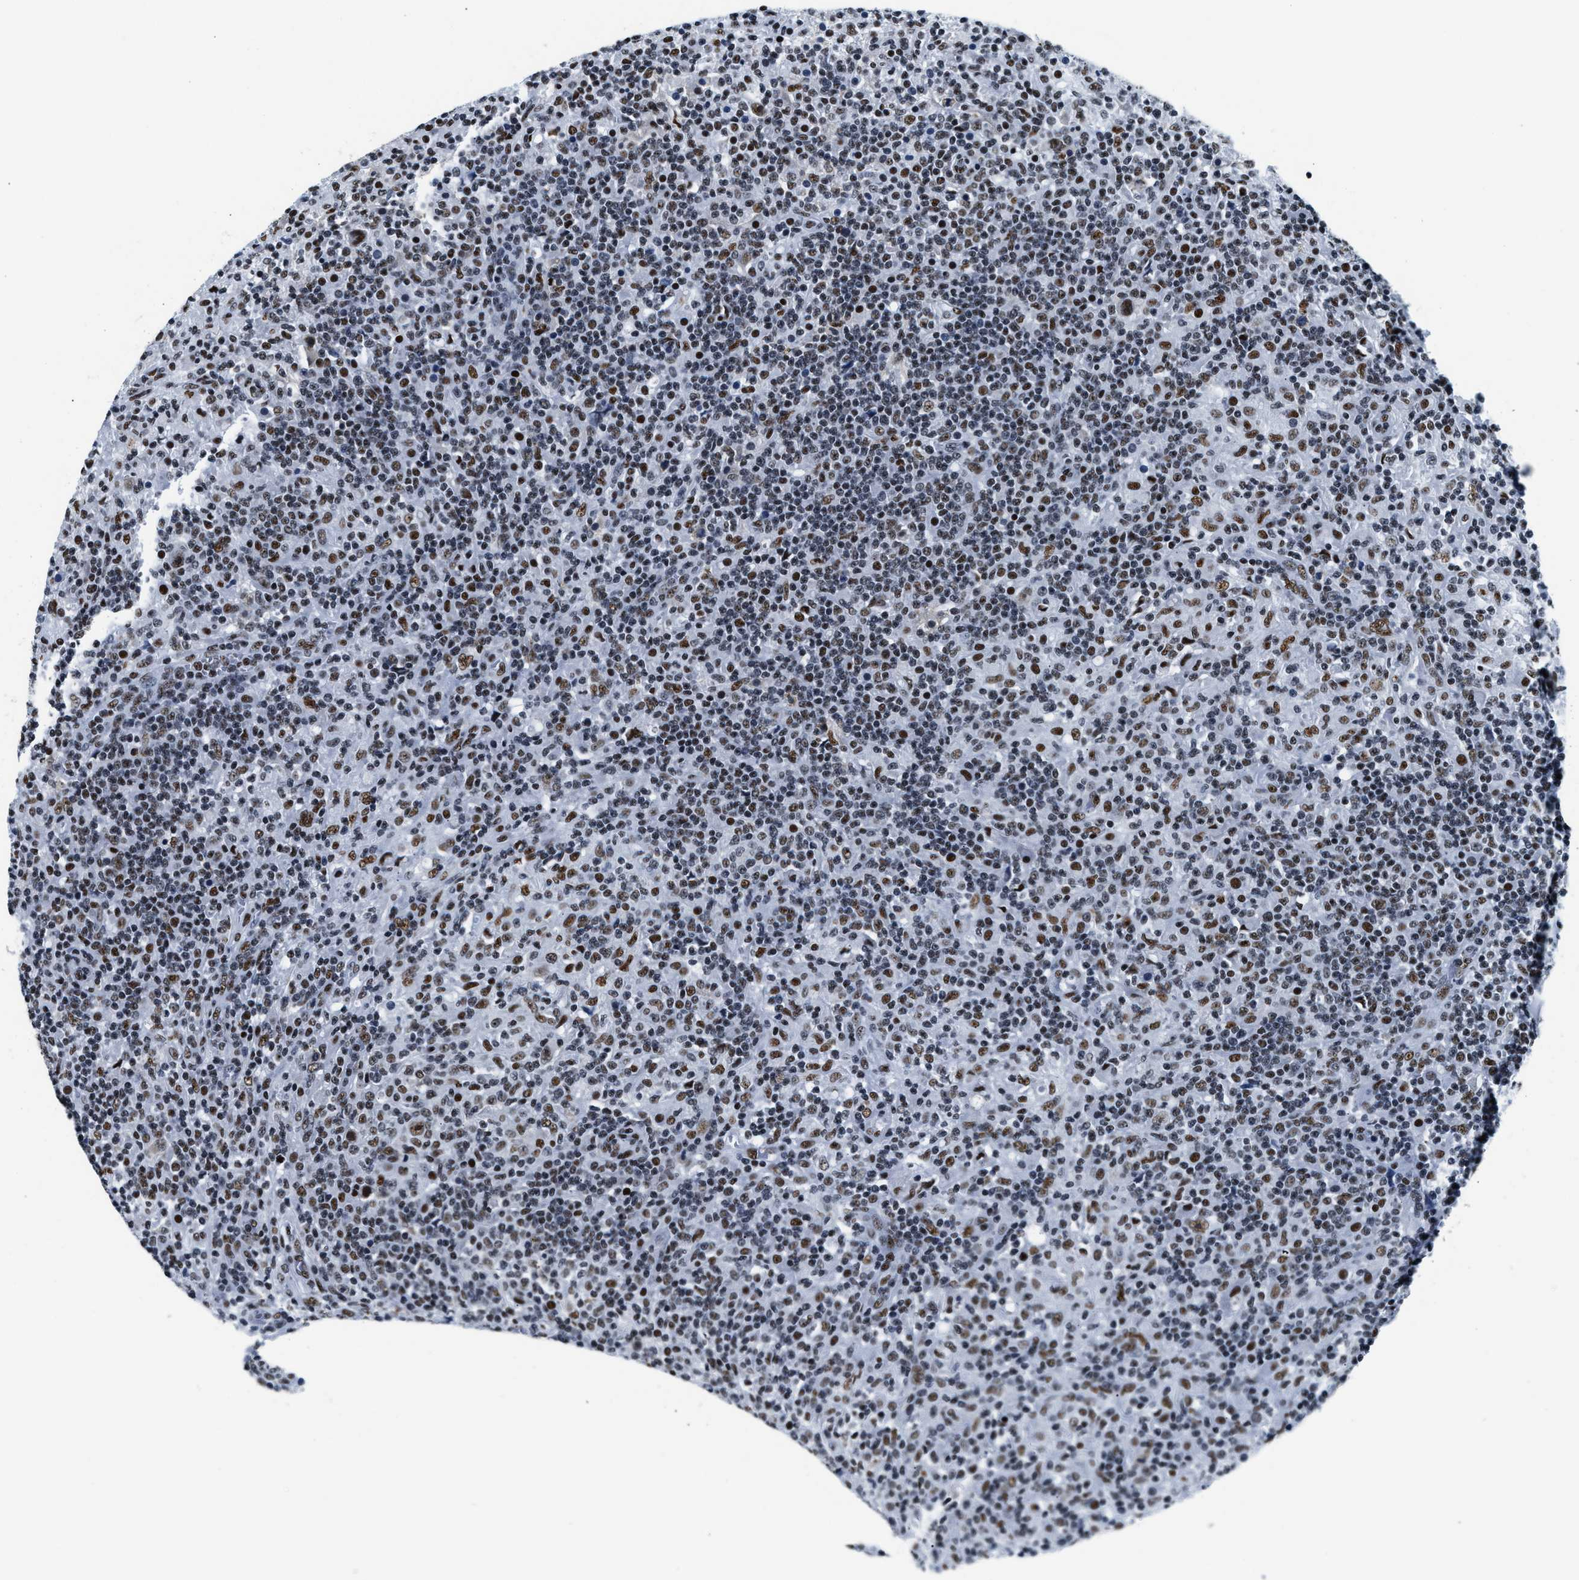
{"staining": {"intensity": "moderate", "quantity": ">75%", "location": "nuclear"}, "tissue": "lymphoma", "cell_type": "Tumor cells", "image_type": "cancer", "snomed": [{"axis": "morphology", "description": "Hodgkin's disease, NOS"}, {"axis": "topography", "description": "Lymph node"}], "caption": "Human lymphoma stained with a protein marker shows moderate staining in tumor cells.", "gene": "RAD50", "patient": {"sex": "male", "age": 70}}